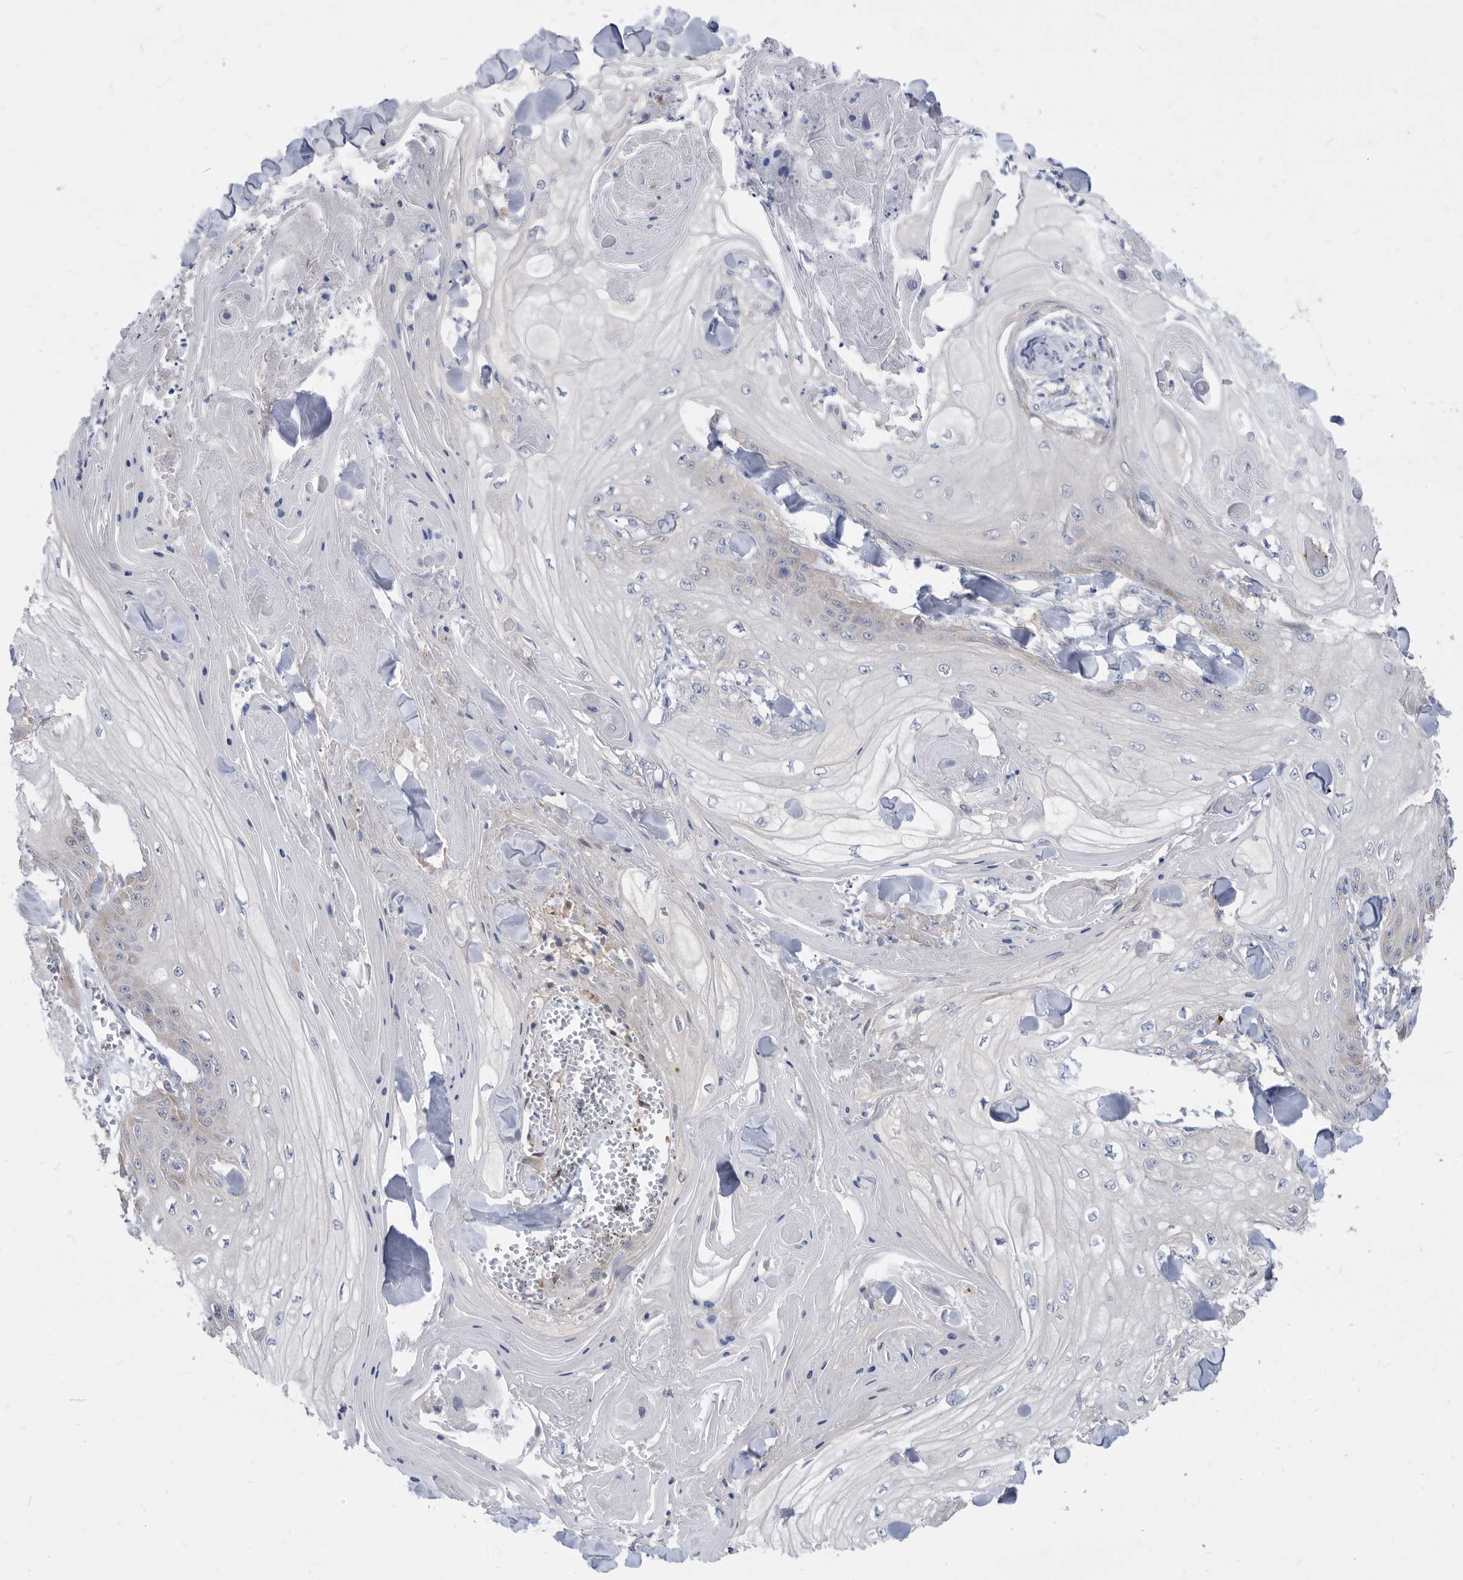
{"staining": {"intensity": "negative", "quantity": "none", "location": "none"}, "tissue": "skin cancer", "cell_type": "Tumor cells", "image_type": "cancer", "snomed": [{"axis": "morphology", "description": "Squamous cell carcinoma, NOS"}, {"axis": "topography", "description": "Skin"}], "caption": "This is an IHC photomicrograph of human squamous cell carcinoma (skin). There is no positivity in tumor cells.", "gene": "CCT4", "patient": {"sex": "male", "age": 74}}